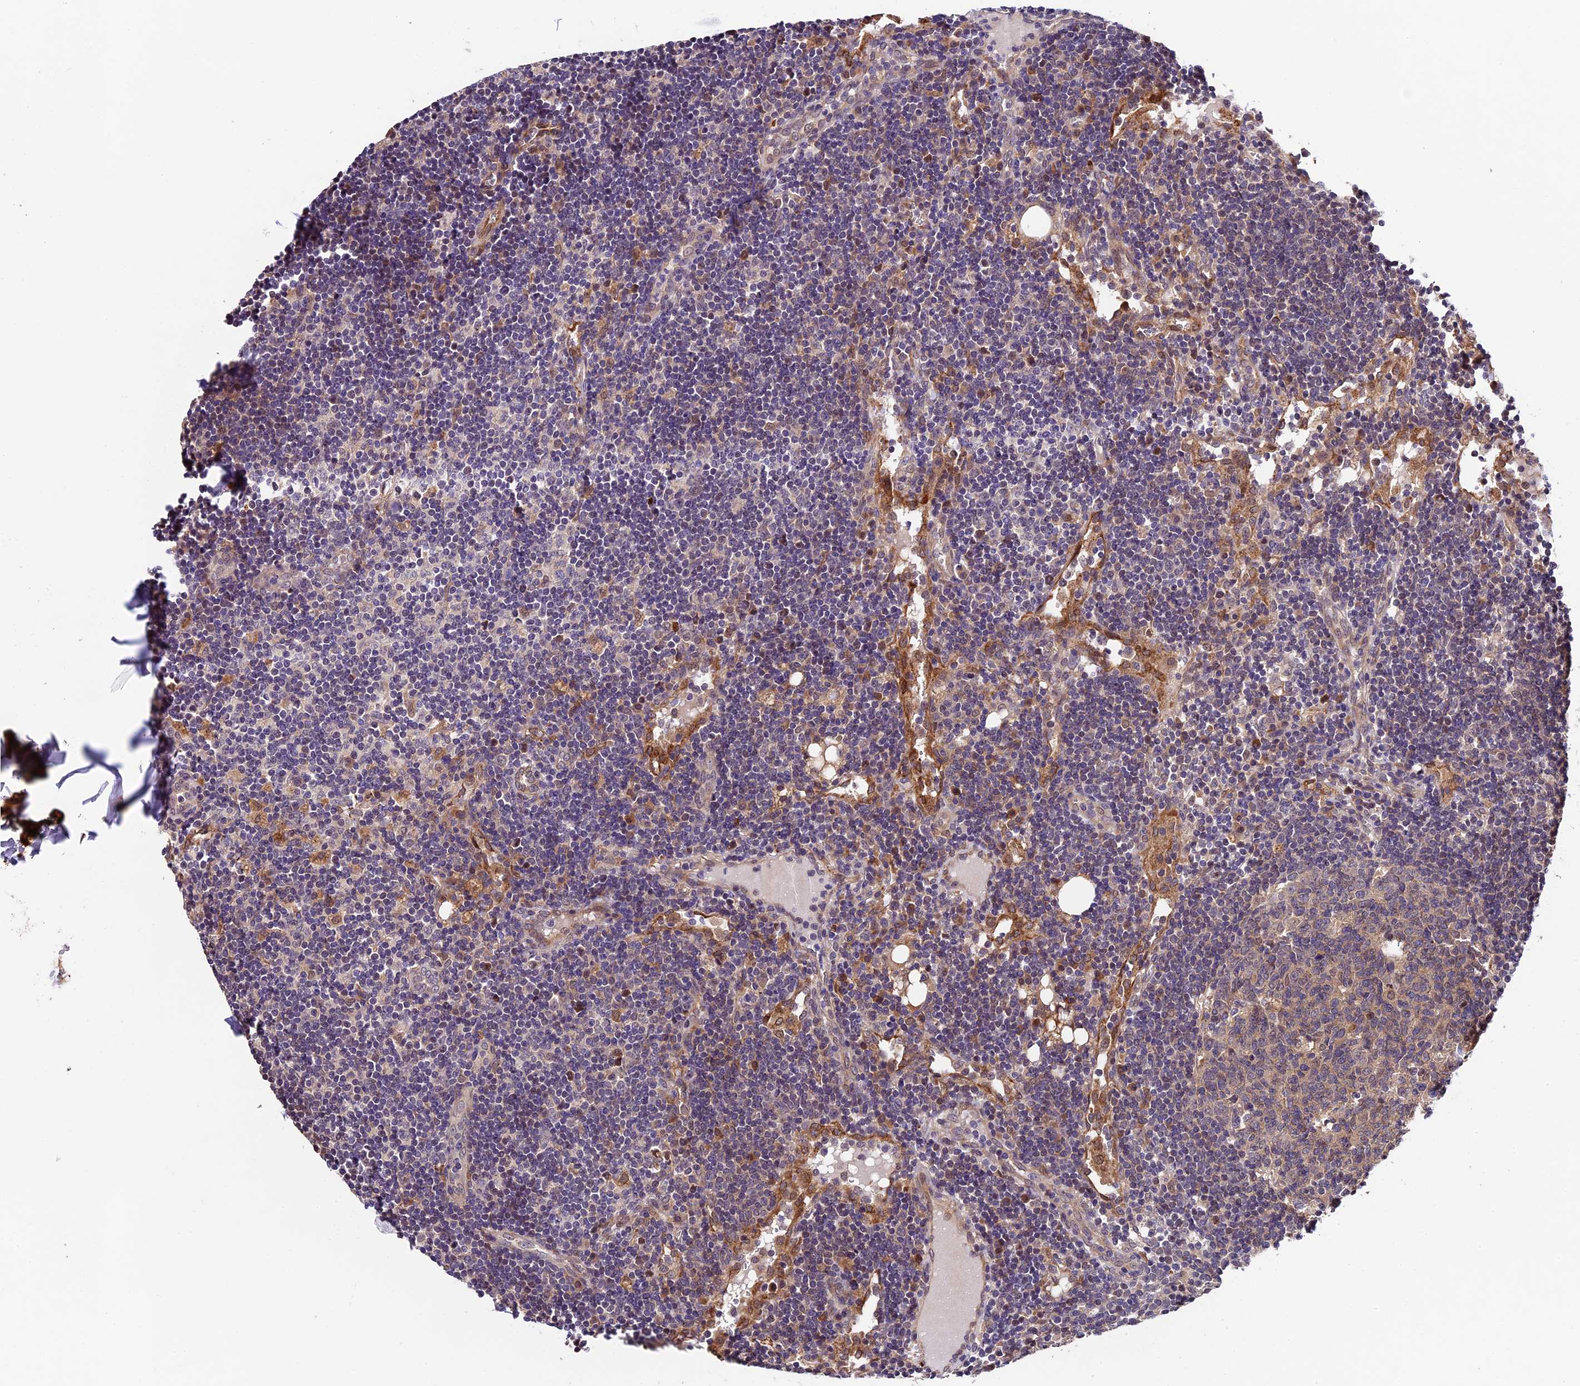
{"staining": {"intensity": "weak", "quantity": "25%-75%", "location": "cytoplasmic/membranous"}, "tissue": "lymph node", "cell_type": "Germinal center cells", "image_type": "normal", "snomed": [{"axis": "morphology", "description": "Normal tissue, NOS"}, {"axis": "topography", "description": "Lymph node"}], "caption": "A brown stain highlights weak cytoplasmic/membranous expression of a protein in germinal center cells of normal lymph node.", "gene": "LSM7", "patient": {"sex": "female", "age": 73}}